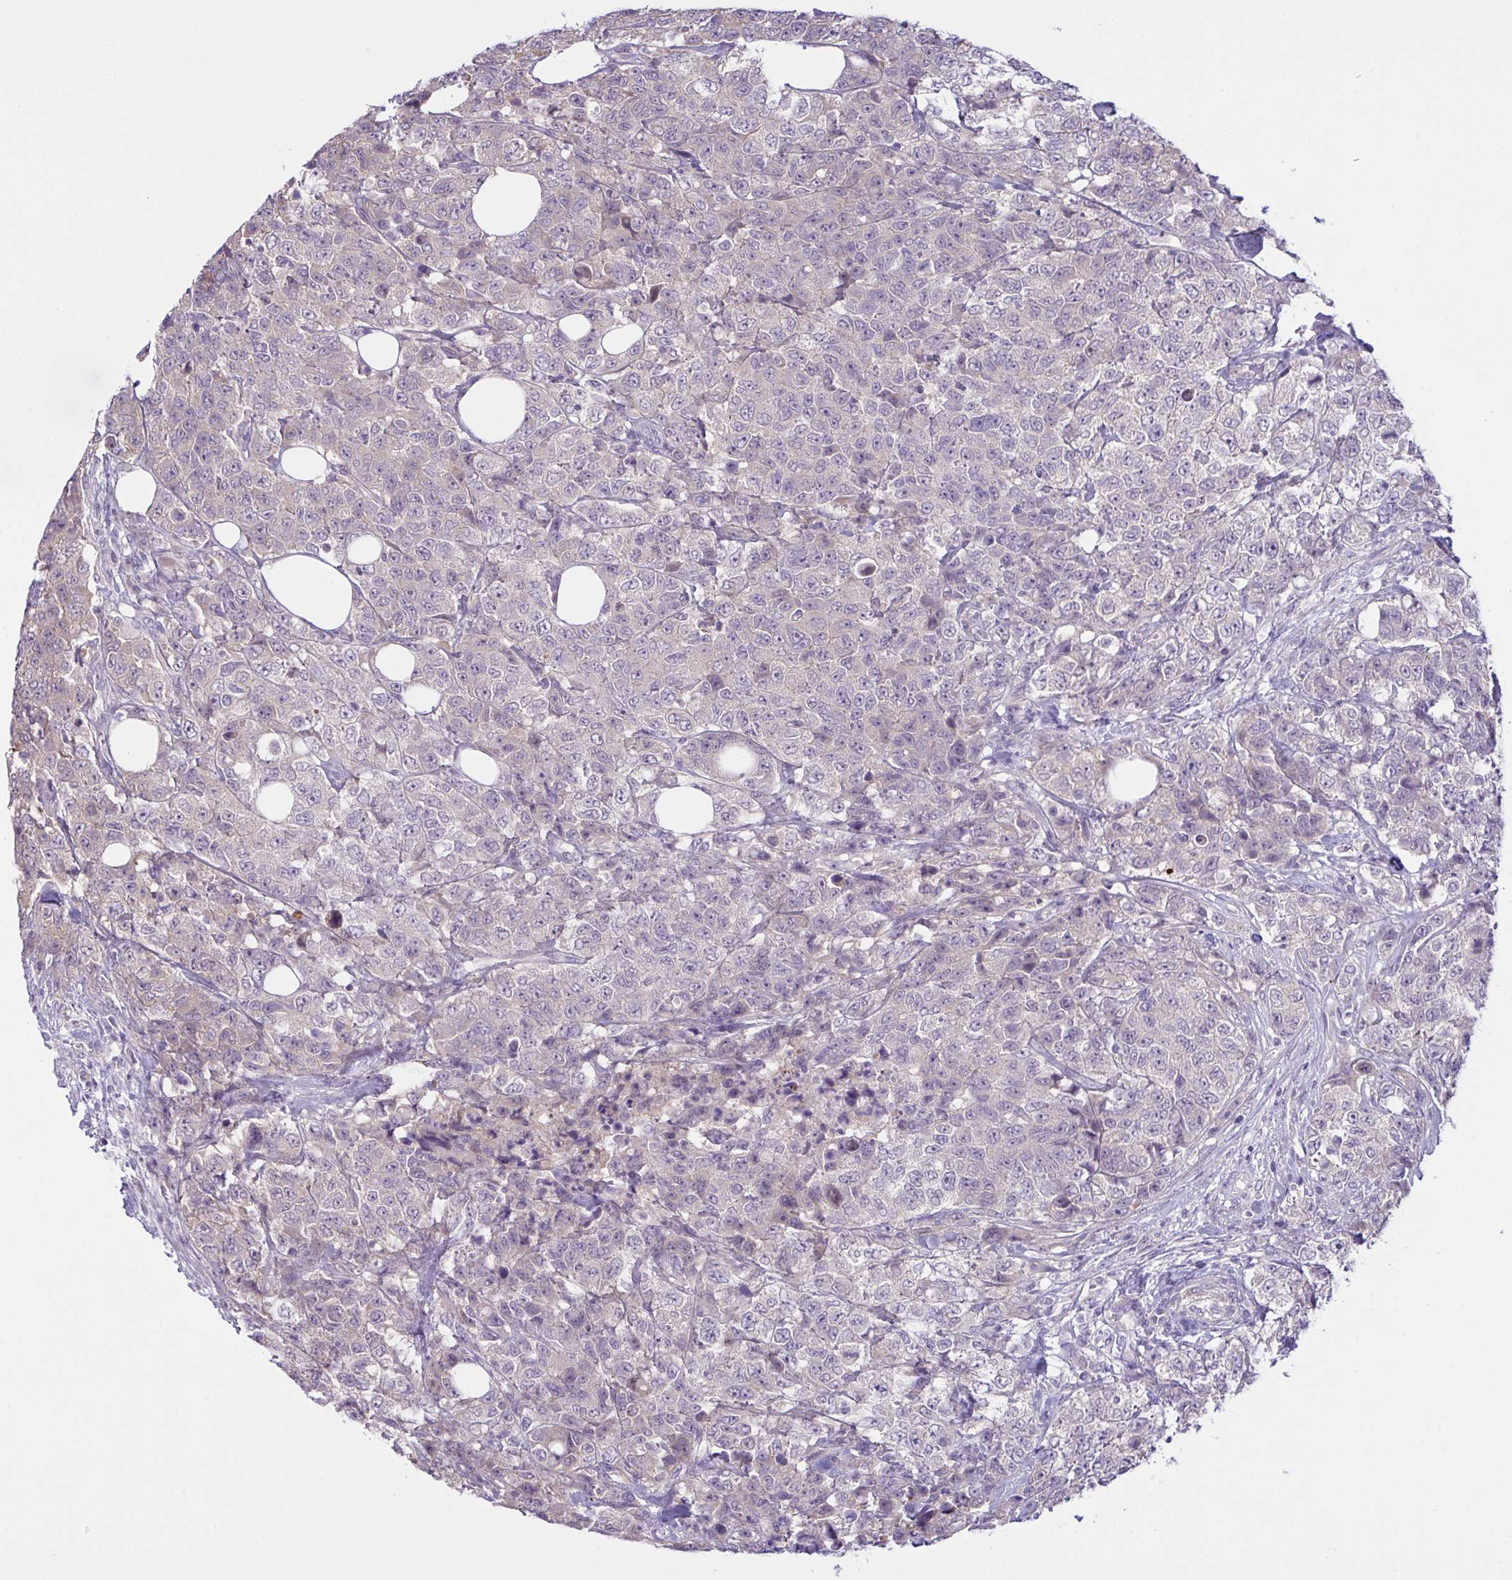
{"staining": {"intensity": "weak", "quantity": "<25%", "location": "cytoplasmic/membranous"}, "tissue": "urothelial cancer", "cell_type": "Tumor cells", "image_type": "cancer", "snomed": [{"axis": "morphology", "description": "Urothelial carcinoma, High grade"}, {"axis": "topography", "description": "Urinary bladder"}], "caption": "IHC of human urothelial cancer reveals no expression in tumor cells. Brightfield microscopy of immunohistochemistry stained with DAB (3,3'-diaminobenzidine) (brown) and hematoxylin (blue), captured at high magnification.", "gene": "SYNPO2L", "patient": {"sex": "female", "age": 78}}